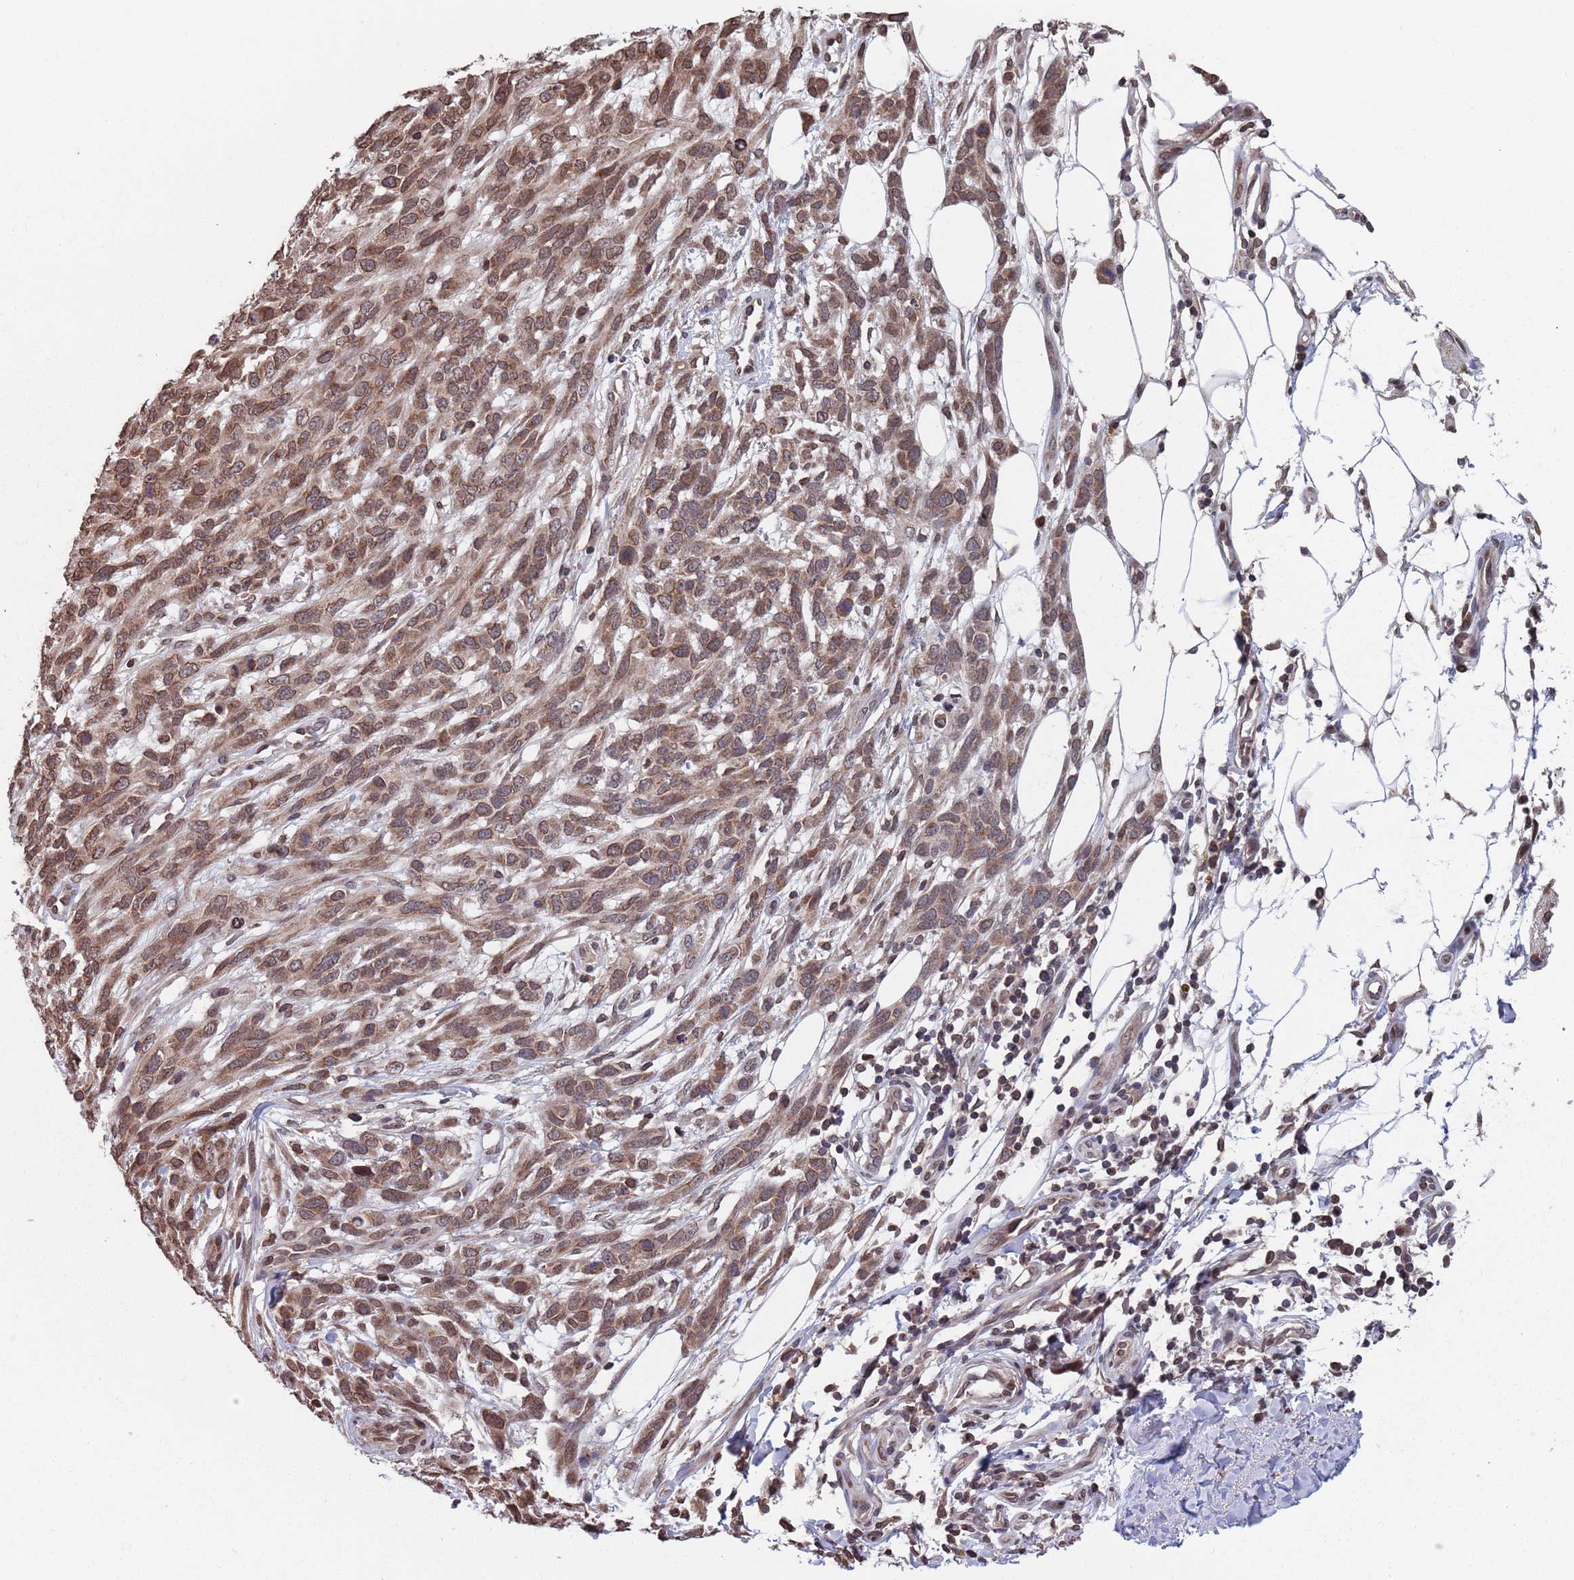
{"staining": {"intensity": "moderate", "quantity": ">75%", "location": "cytoplasmic/membranous,nuclear"}, "tissue": "melanoma", "cell_type": "Tumor cells", "image_type": "cancer", "snomed": [{"axis": "morphology", "description": "Normal morphology"}, {"axis": "morphology", "description": "Malignant melanoma, NOS"}, {"axis": "topography", "description": "Skin"}], "caption": "Immunohistochemistry photomicrograph of neoplastic tissue: human melanoma stained using IHC reveals medium levels of moderate protein expression localized specifically in the cytoplasmic/membranous and nuclear of tumor cells, appearing as a cytoplasmic/membranous and nuclear brown color.", "gene": "SDHAF3", "patient": {"sex": "female", "age": 72}}